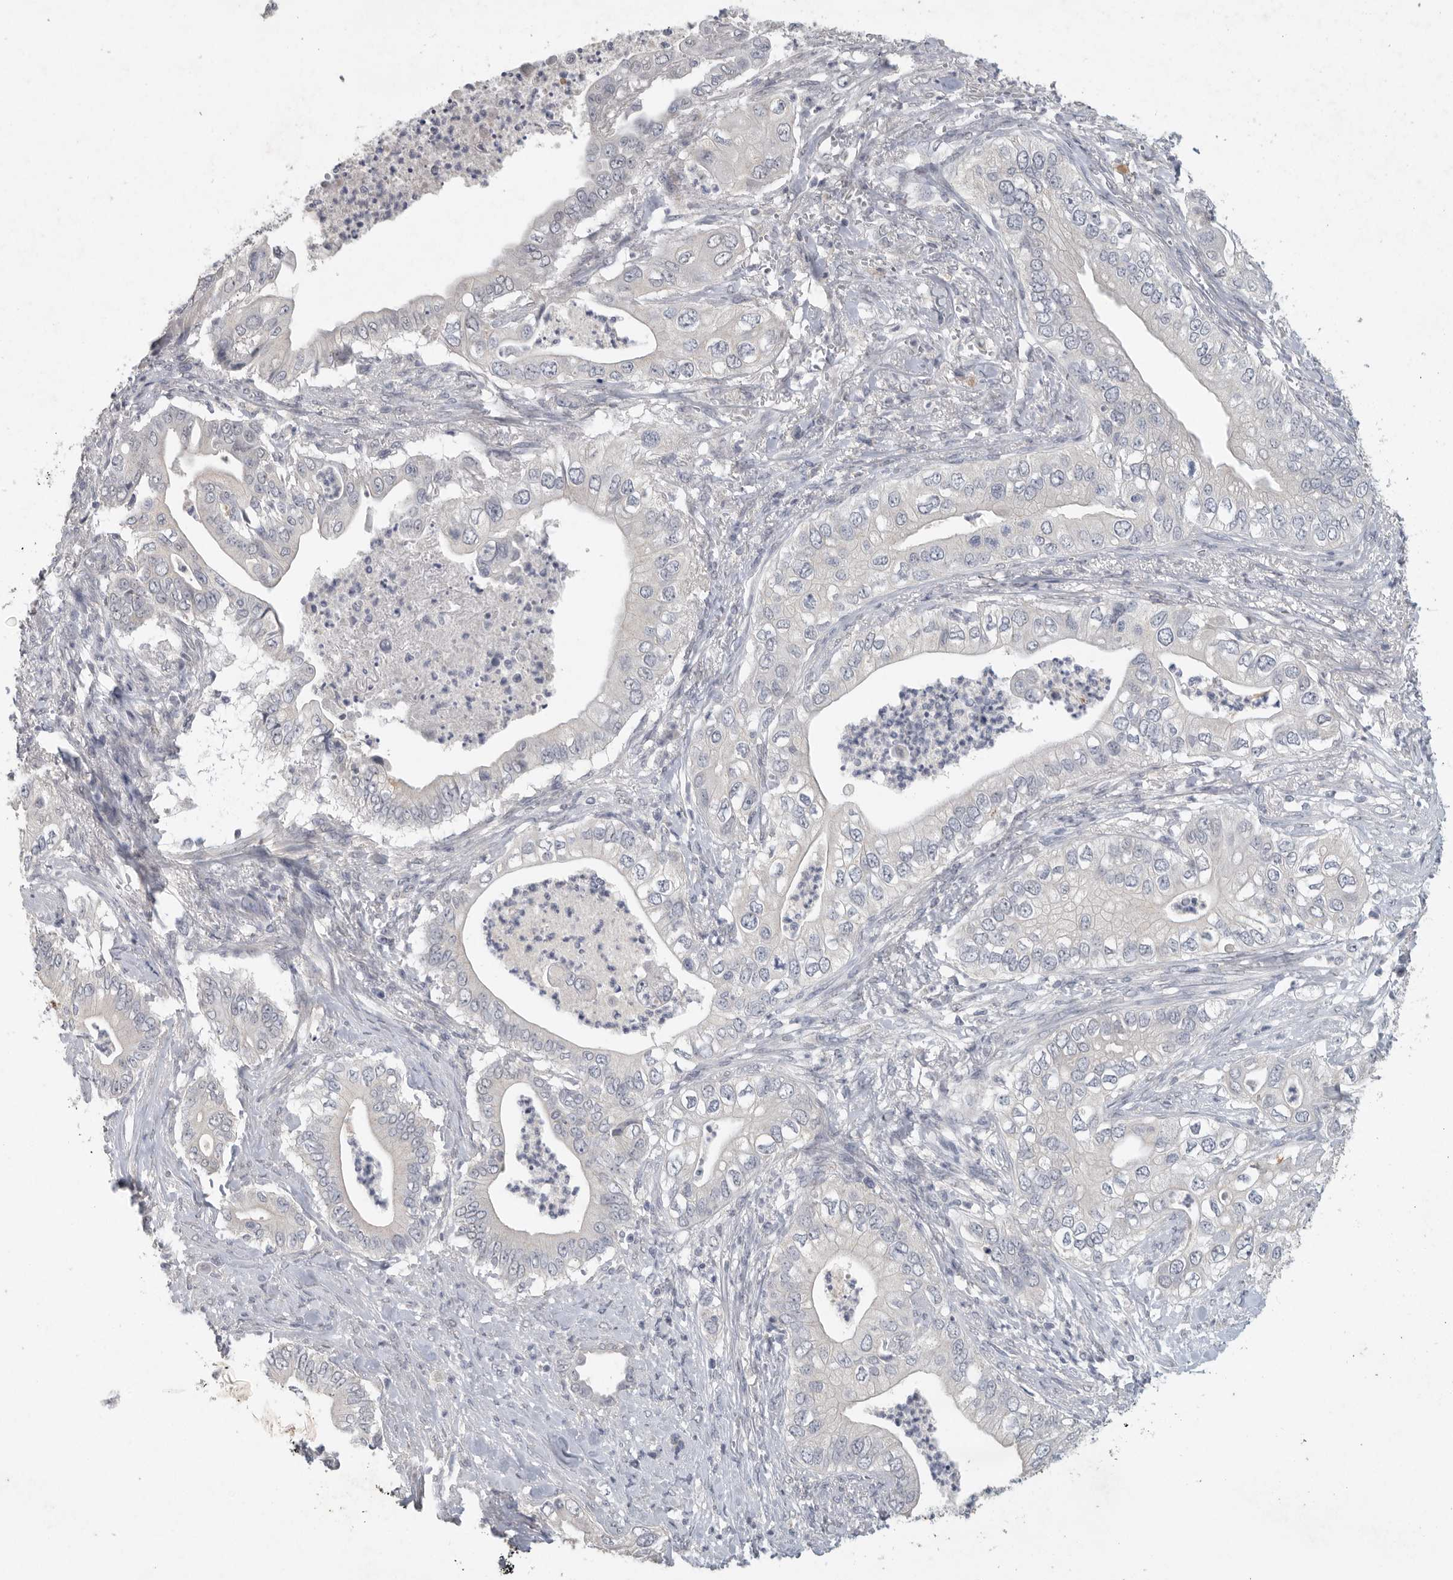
{"staining": {"intensity": "negative", "quantity": "none", "location": "none"}, "tissue": "pancreatic cancer", "cell_type": "Tumor cells", "image_type": "cancer", "snomed": [{"axis": "morphology", "description": "Adenocarcinoma, NOS"}, {"axis": "topography", "description": "Pancreas"}], "caption": "DAB (3,3'-diaminobenzidine) immunohistochemical staining of pancreatic cancer displays no significant expression in tumor cells. (IHC, brightfield microscopy, high magnification).", "gene": "REG4", "patient": {"sex": "female", "age": 78}}